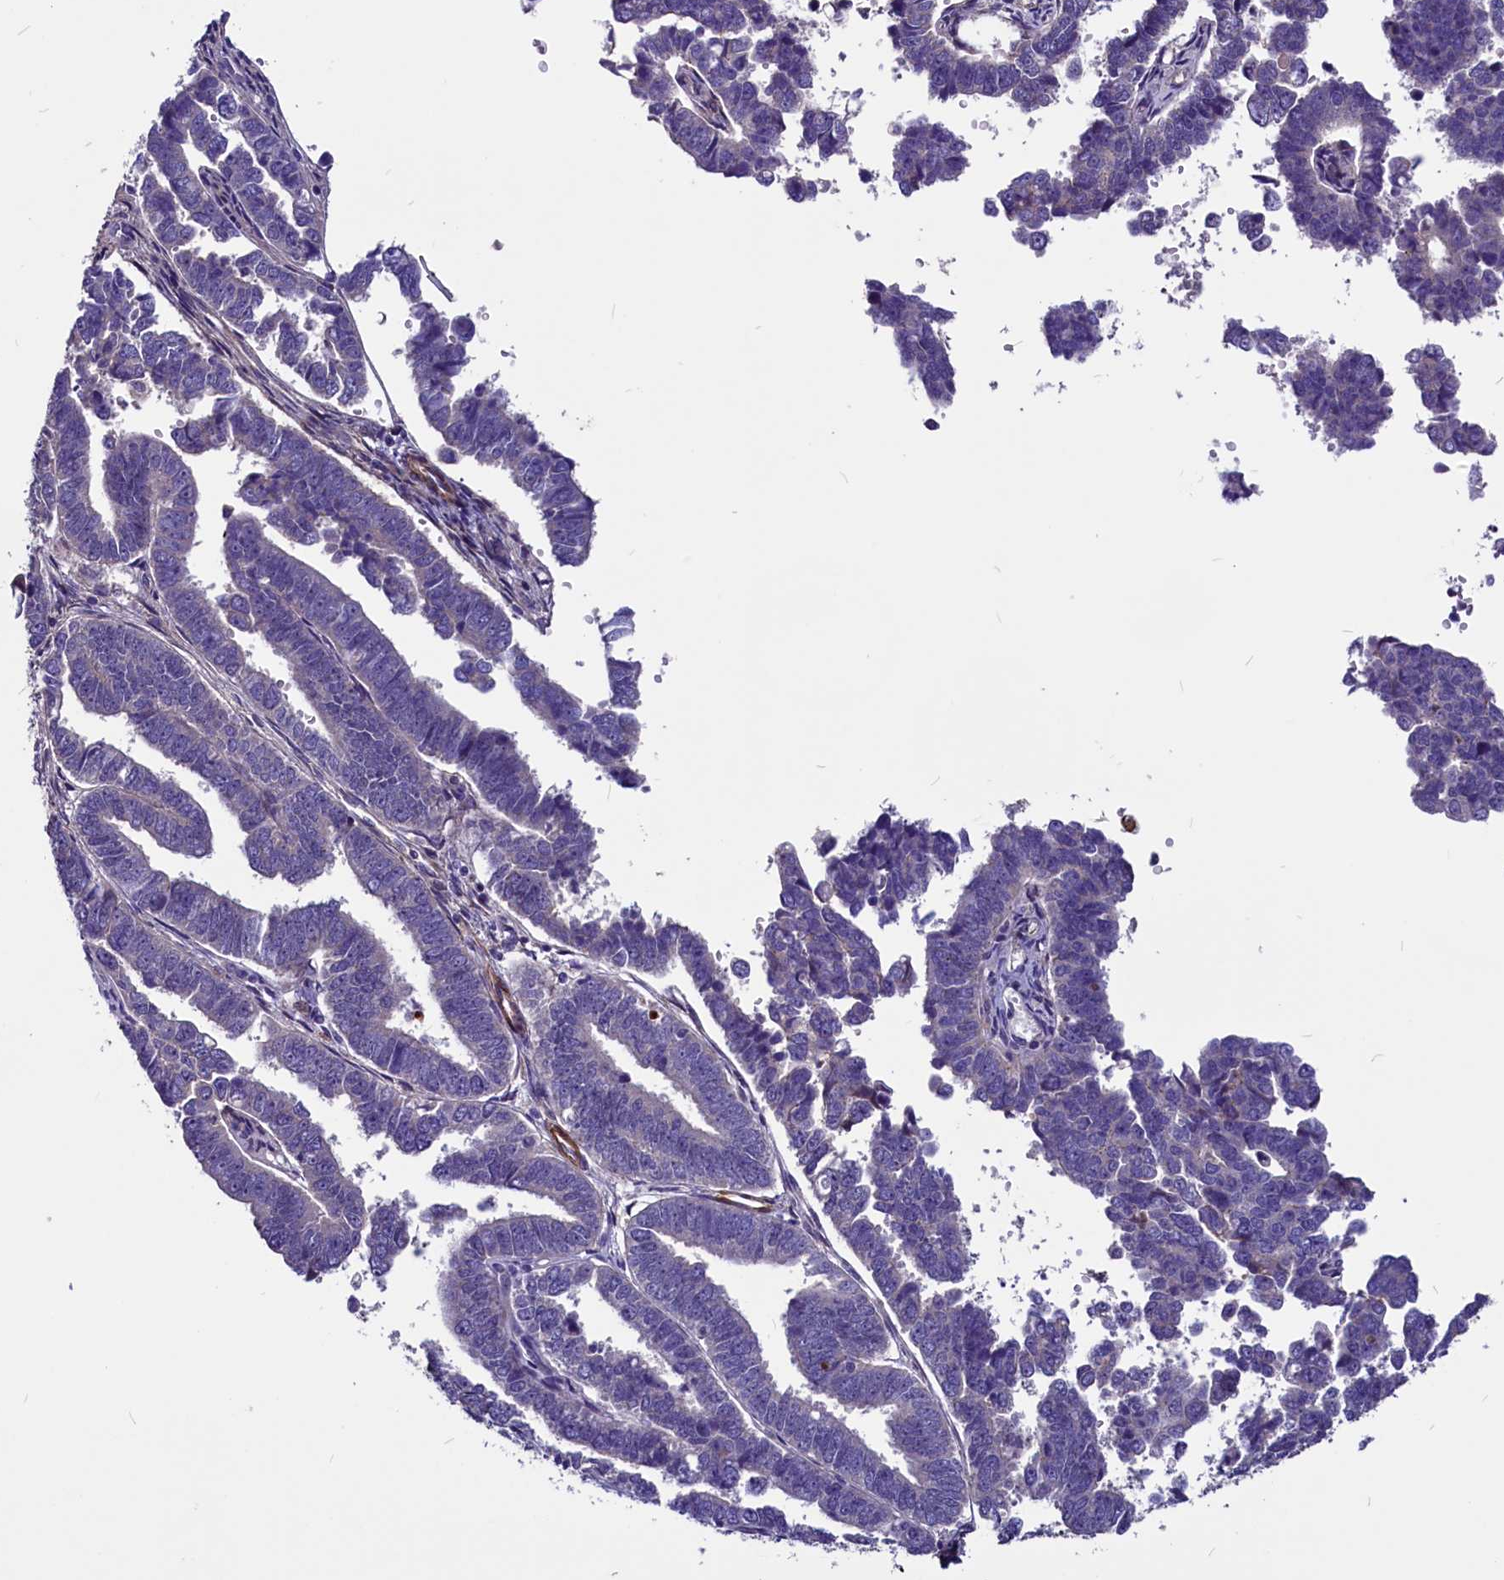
{"staining": {"intensity": "negative", "quantity": "none", "location": "none"}, "tissue": "endometrial cancer", "cell_type": "Tumor cells", "image_type": "cancer", "snomed": [{"axis": "morphology", "description": "Adenocarcinoma, NOS"}, {"axis": "topography", "description": "Endometrium"}], "caption": "Tumor cells show no significant expression in endometrial adenocarcinoma. (Stains: DAB immunohistochemistry with hematoxylin counter stain, Microscopy: brightfield microscopy at high magnification).", "gene": "ZNF749", "patient": {"sex": "female", "age": 75}}